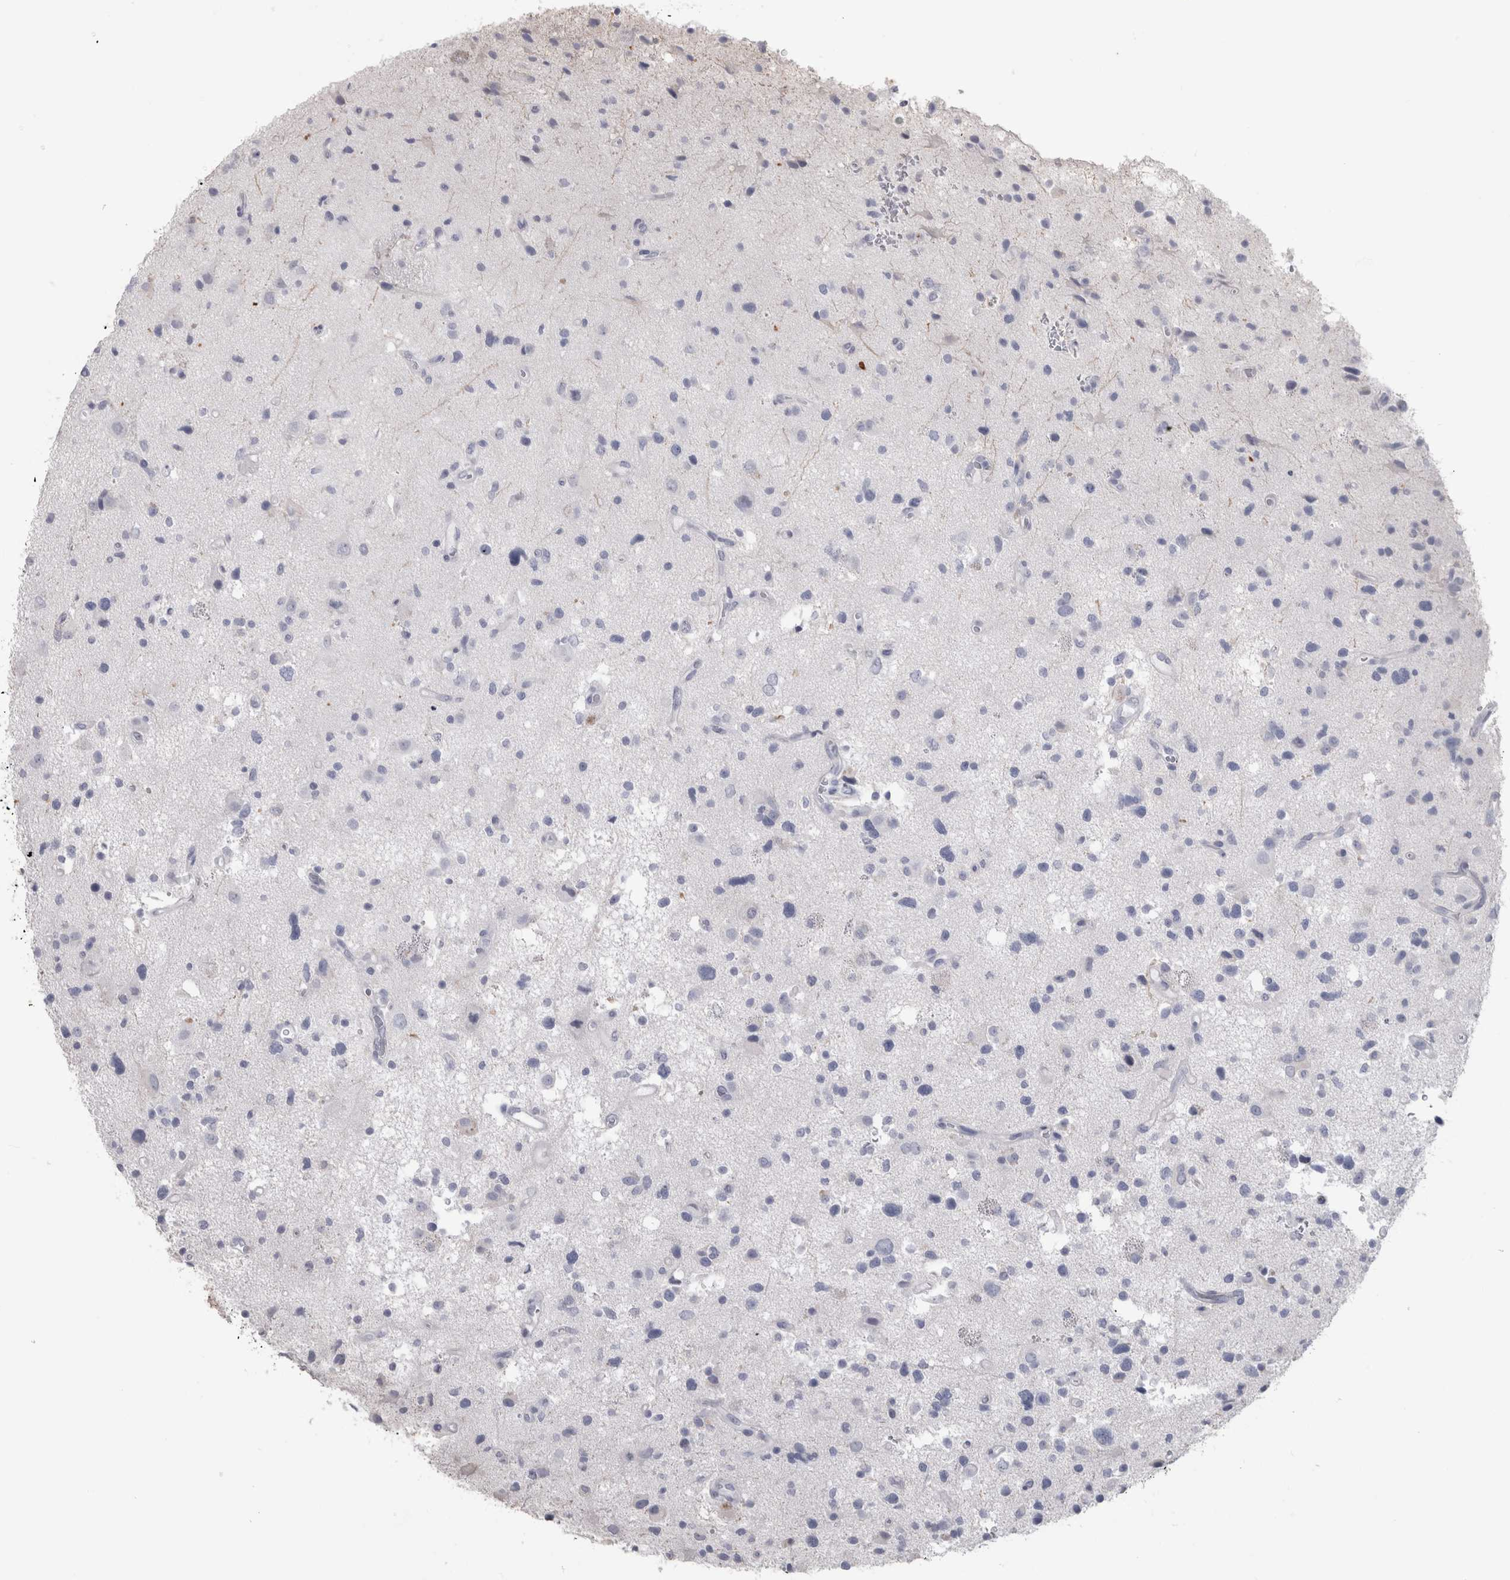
{"staining": {"intensity": "negative", "quantity": "none", "location": "none"}, "tissue": "glioma", "cell_type": "Tumor cells", "image_type": "cancer", "snomed": [{"axis": "morphology", "description": "Glioma, malignant, High grade"}, {"axis": "topography", "description": "Brain"}], "caption": "Photomicrograph shows no significant protein positivity in tumor cells of high-grade glioma (malignant).", "gene": "PTH", "patient": {"sex": "male", "age": 33}}